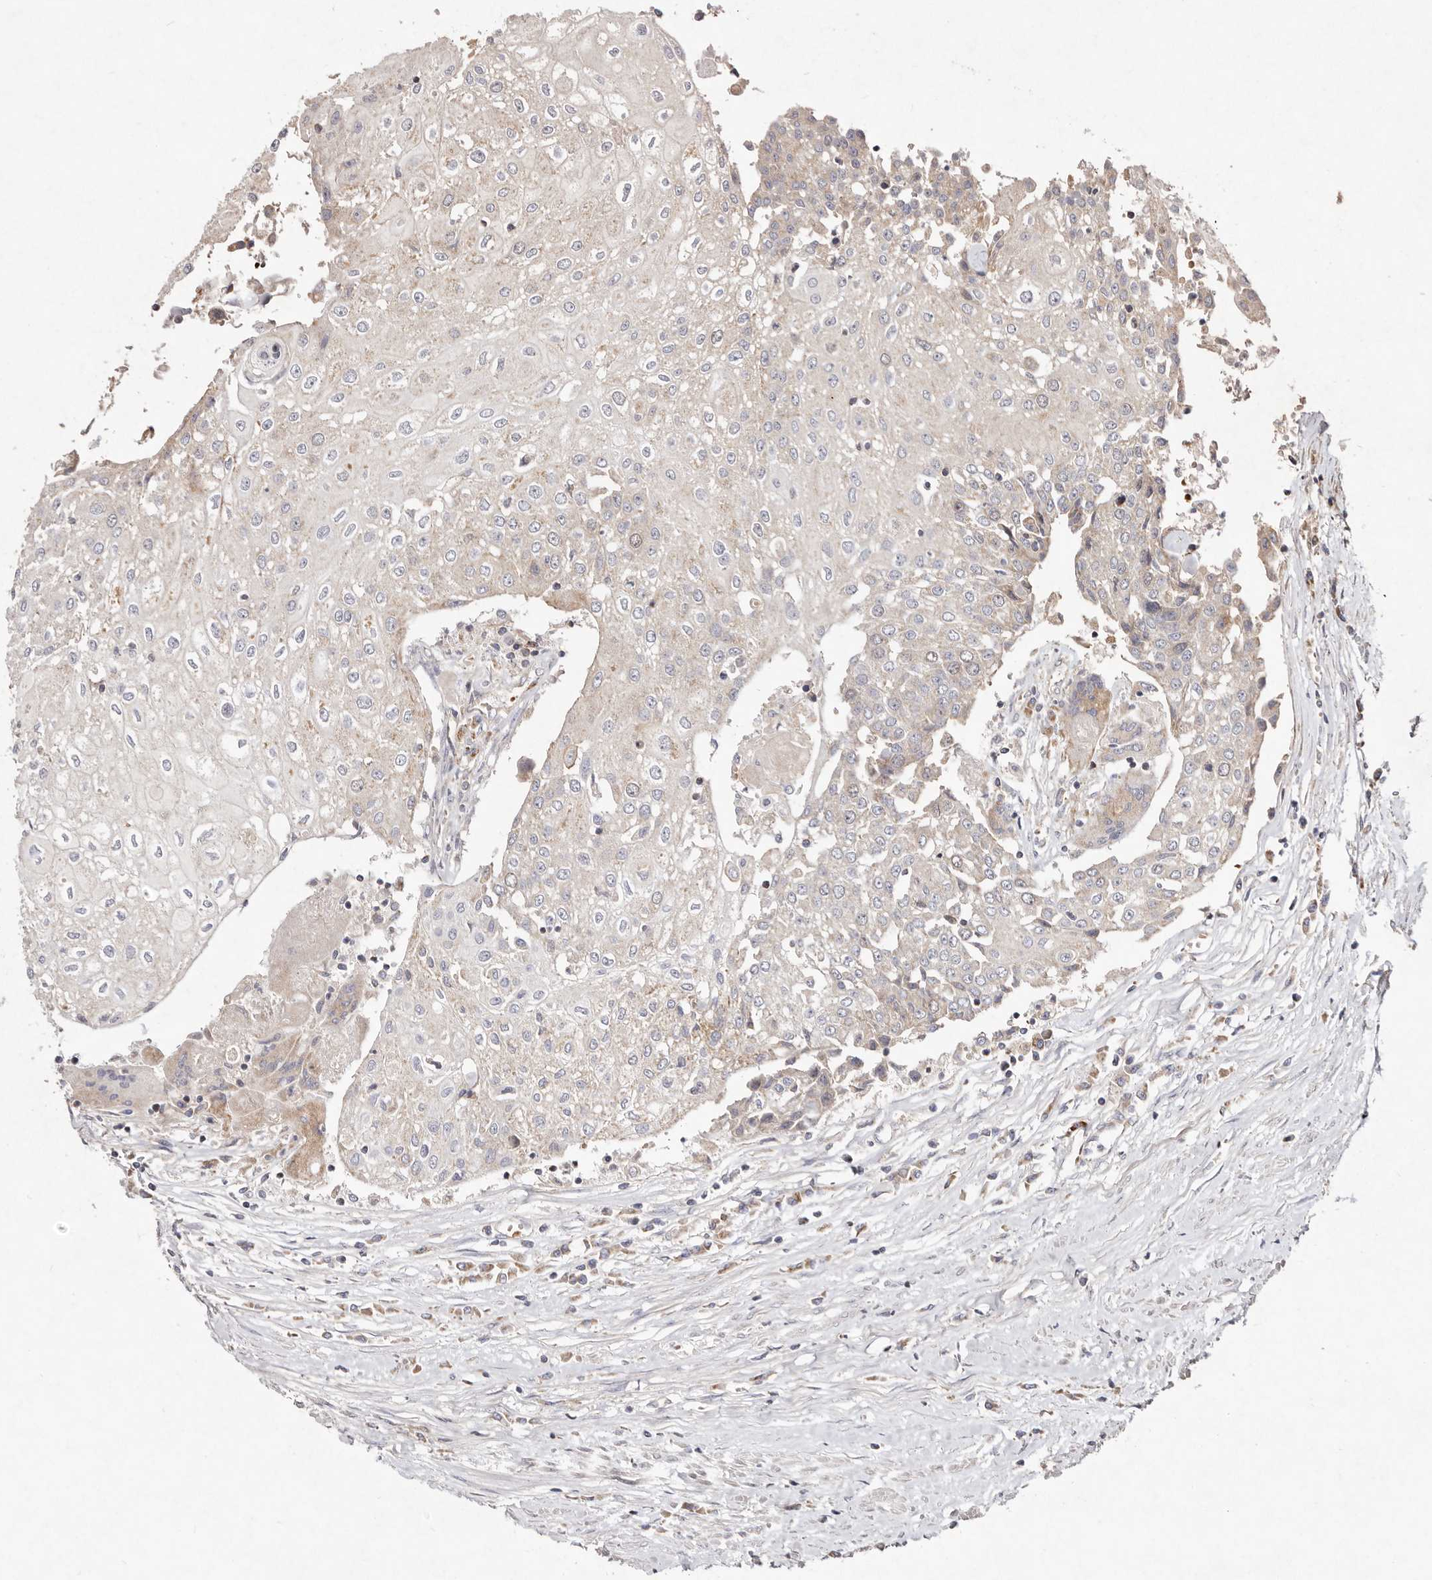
{"staining": {"intensity": "negative", "quantity": "none", "location": "none"}, "tissue": "urothelial cancer", "cell_type": "Tumor cells", "image_type": "cancer", "snomed": [{"axis": "morphology", "description": "Urothelial carcinoma, High grade"}, {"axis": "topography", "description": "Urinary bladder"}], "caption": "An IHC image of urothelial carcinoma (high-grade) is shown. There is no staining in tumor cells of urothelial carcinoma (high-grade).", "gene": "SLC25A20", "patient": {"sex": "female", "age": 85}}